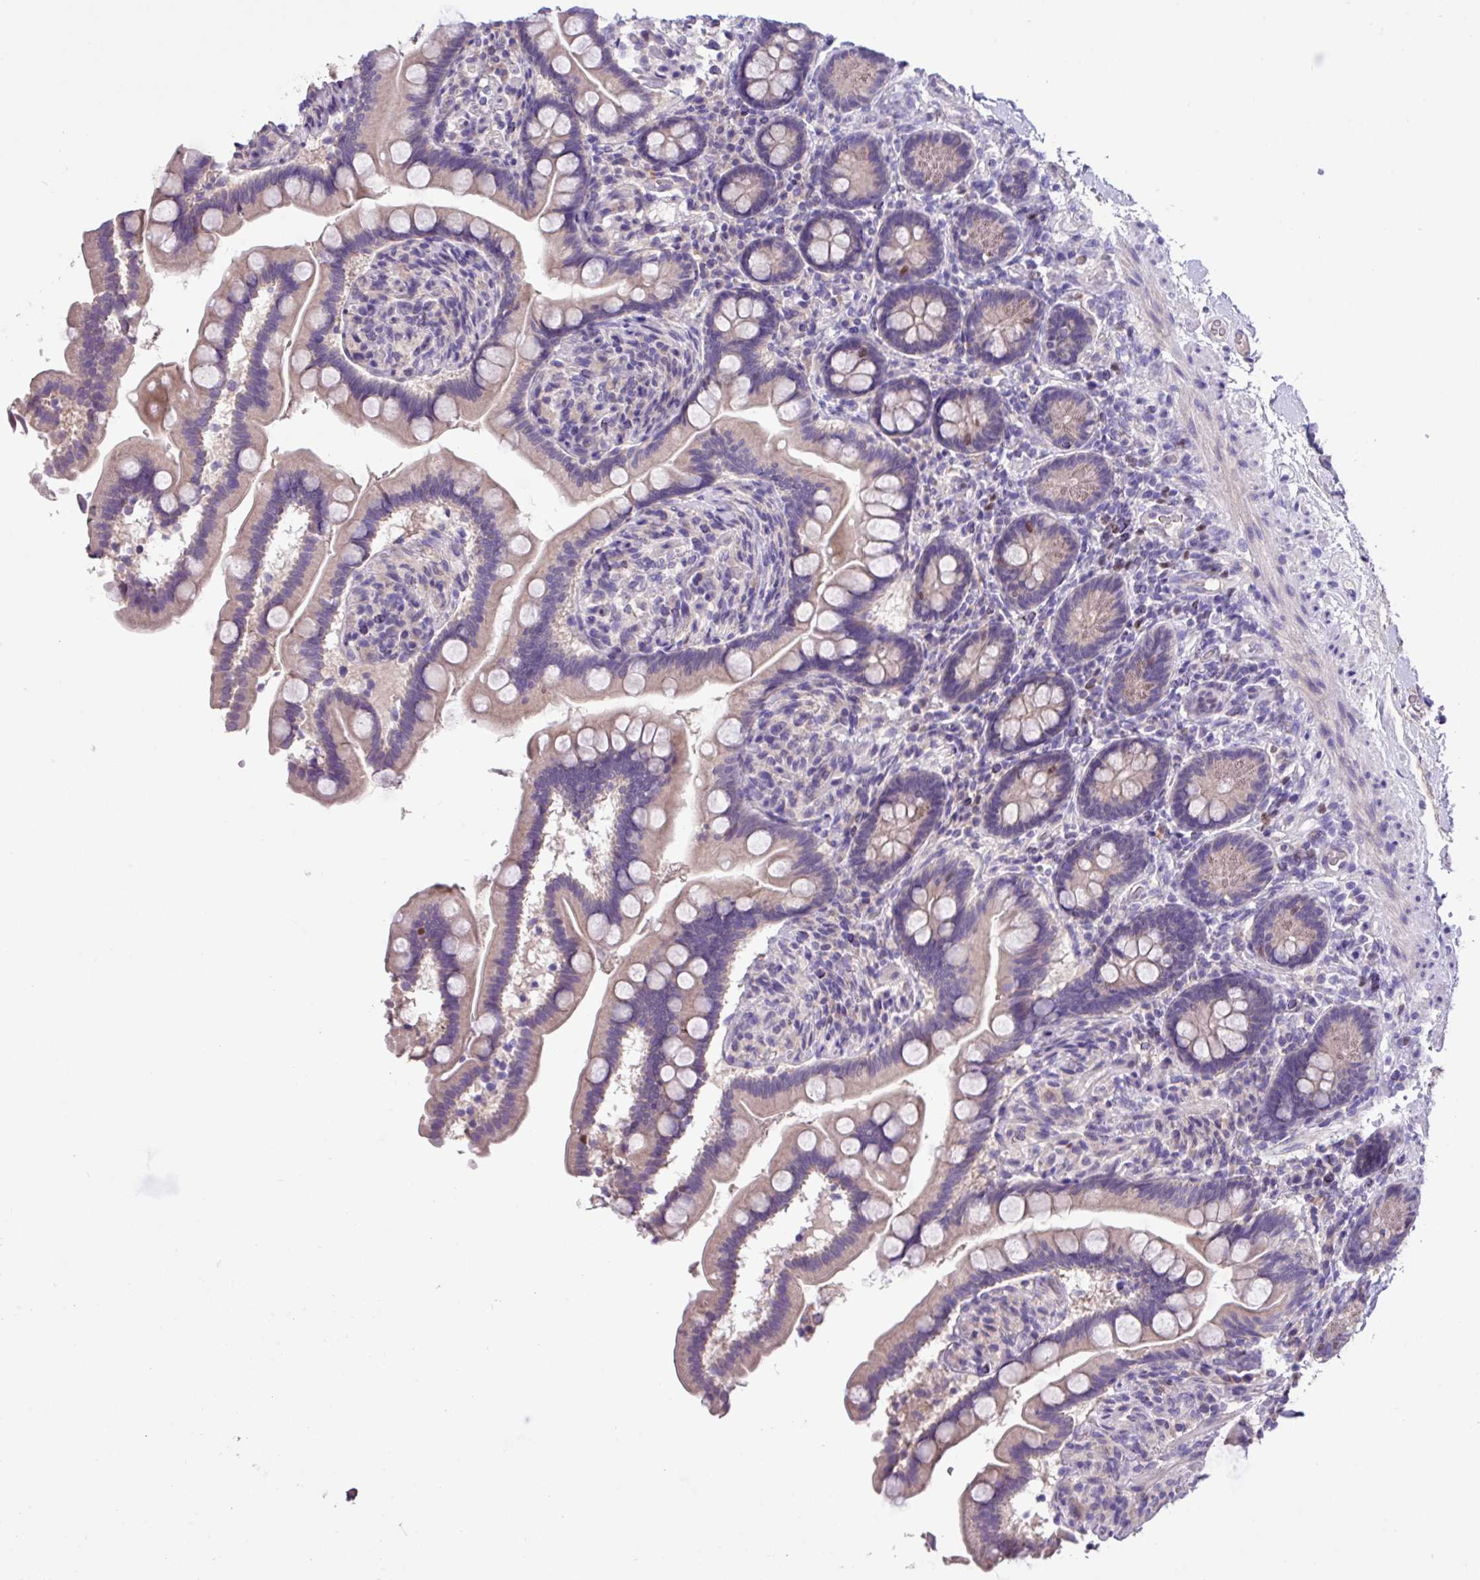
{"staining": {"intensity": "weak", "quantity": "25%-75%", "location": "cytoplasmic/membranous"}, "tissue": "small intestine", "cell_type": "Glandular cells", "image_type": "normal", "snomed": [{"axis": "morphology", "description": "Normal tissue, NOS"}, {"axis": "topography", "description": "Small intestine"}], "caption": "Glandular cells show low levels of weak cytoplasmic/membranous staining in approximately 25%-75% of cells in benign small intestine.", "gene": "PAX8", "patient": {"sex": "female", "age": 64}}